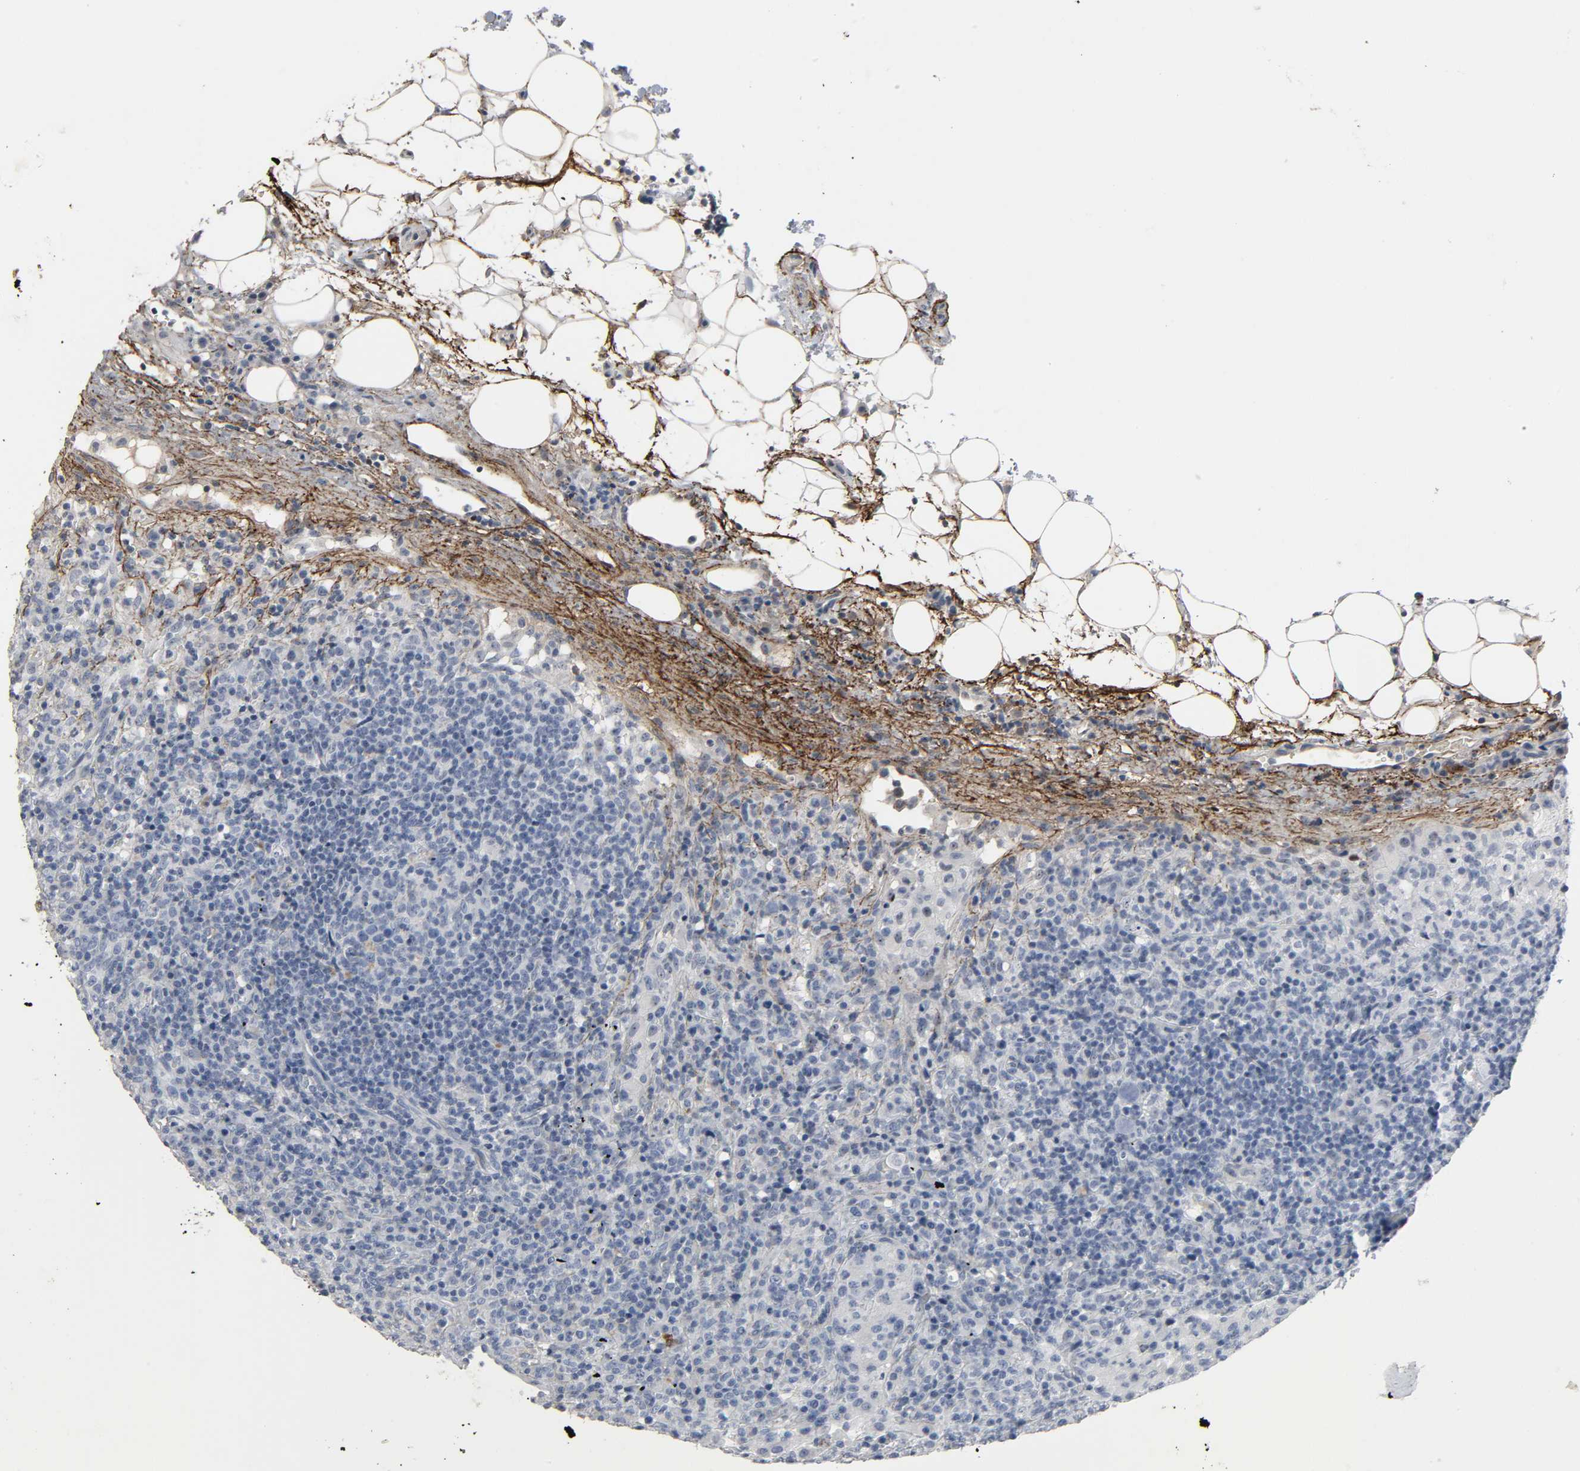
{"staining": {"intensity": "negative", "quantity": "none", "location": "none"}, "tissue": "lymphoma", "cell_type": "Tumor cells", "image_type": "cancer", "snomed": [{"axis": "morphology", "description": "Hodgkin's disease, NOS"}, {"axis": "topography", "description": "Lymph node"}], "caption": "Lymphoma stained for a protein using immunohistochemistry (IHC) shows no staining tumor cells.", "gene": "FBLN5", "patient": {"sex": "male", "age": 65}}